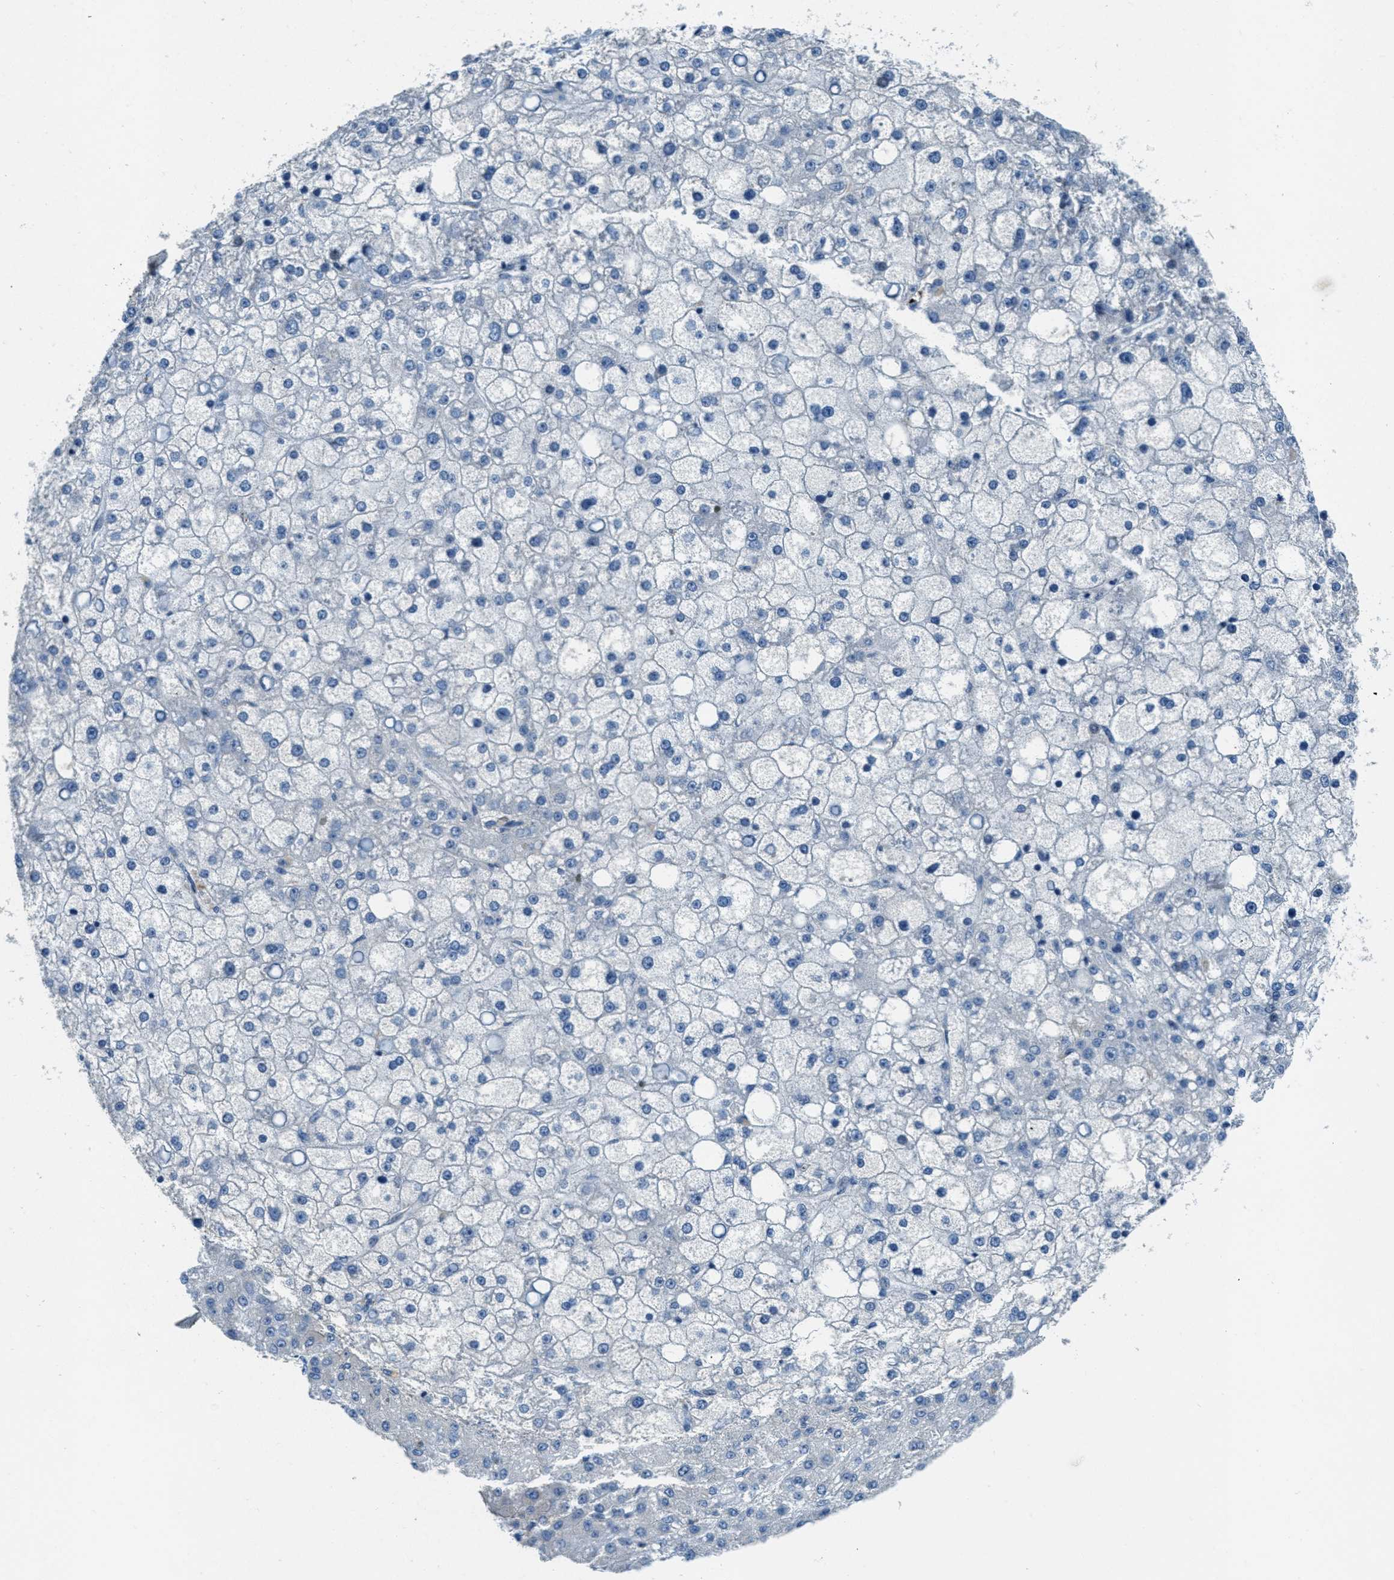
{"staining": {"intensity": "negative", "quantity": "none", "location": "none"}, "tissue": "liver cancer", "cell_type": "Tumor cells", "image_type": "cancer", "snomed": [{"axis": "morphology", "description": "Carcinoma, Hepatocellular, NOS"}, {"axis": "topography", "description": "Liver"}], "caption": "High magnification brightfield microscopy of liver cancer stained with DAB (3,3'-diaminobenzidine) (brown) and counterstained with hematoxylin (blue): tumor cells show no significant positivity. Nuclei are stained in blue.", "gene": "A2M", "patient": {"sex": "male", "age": 67}}